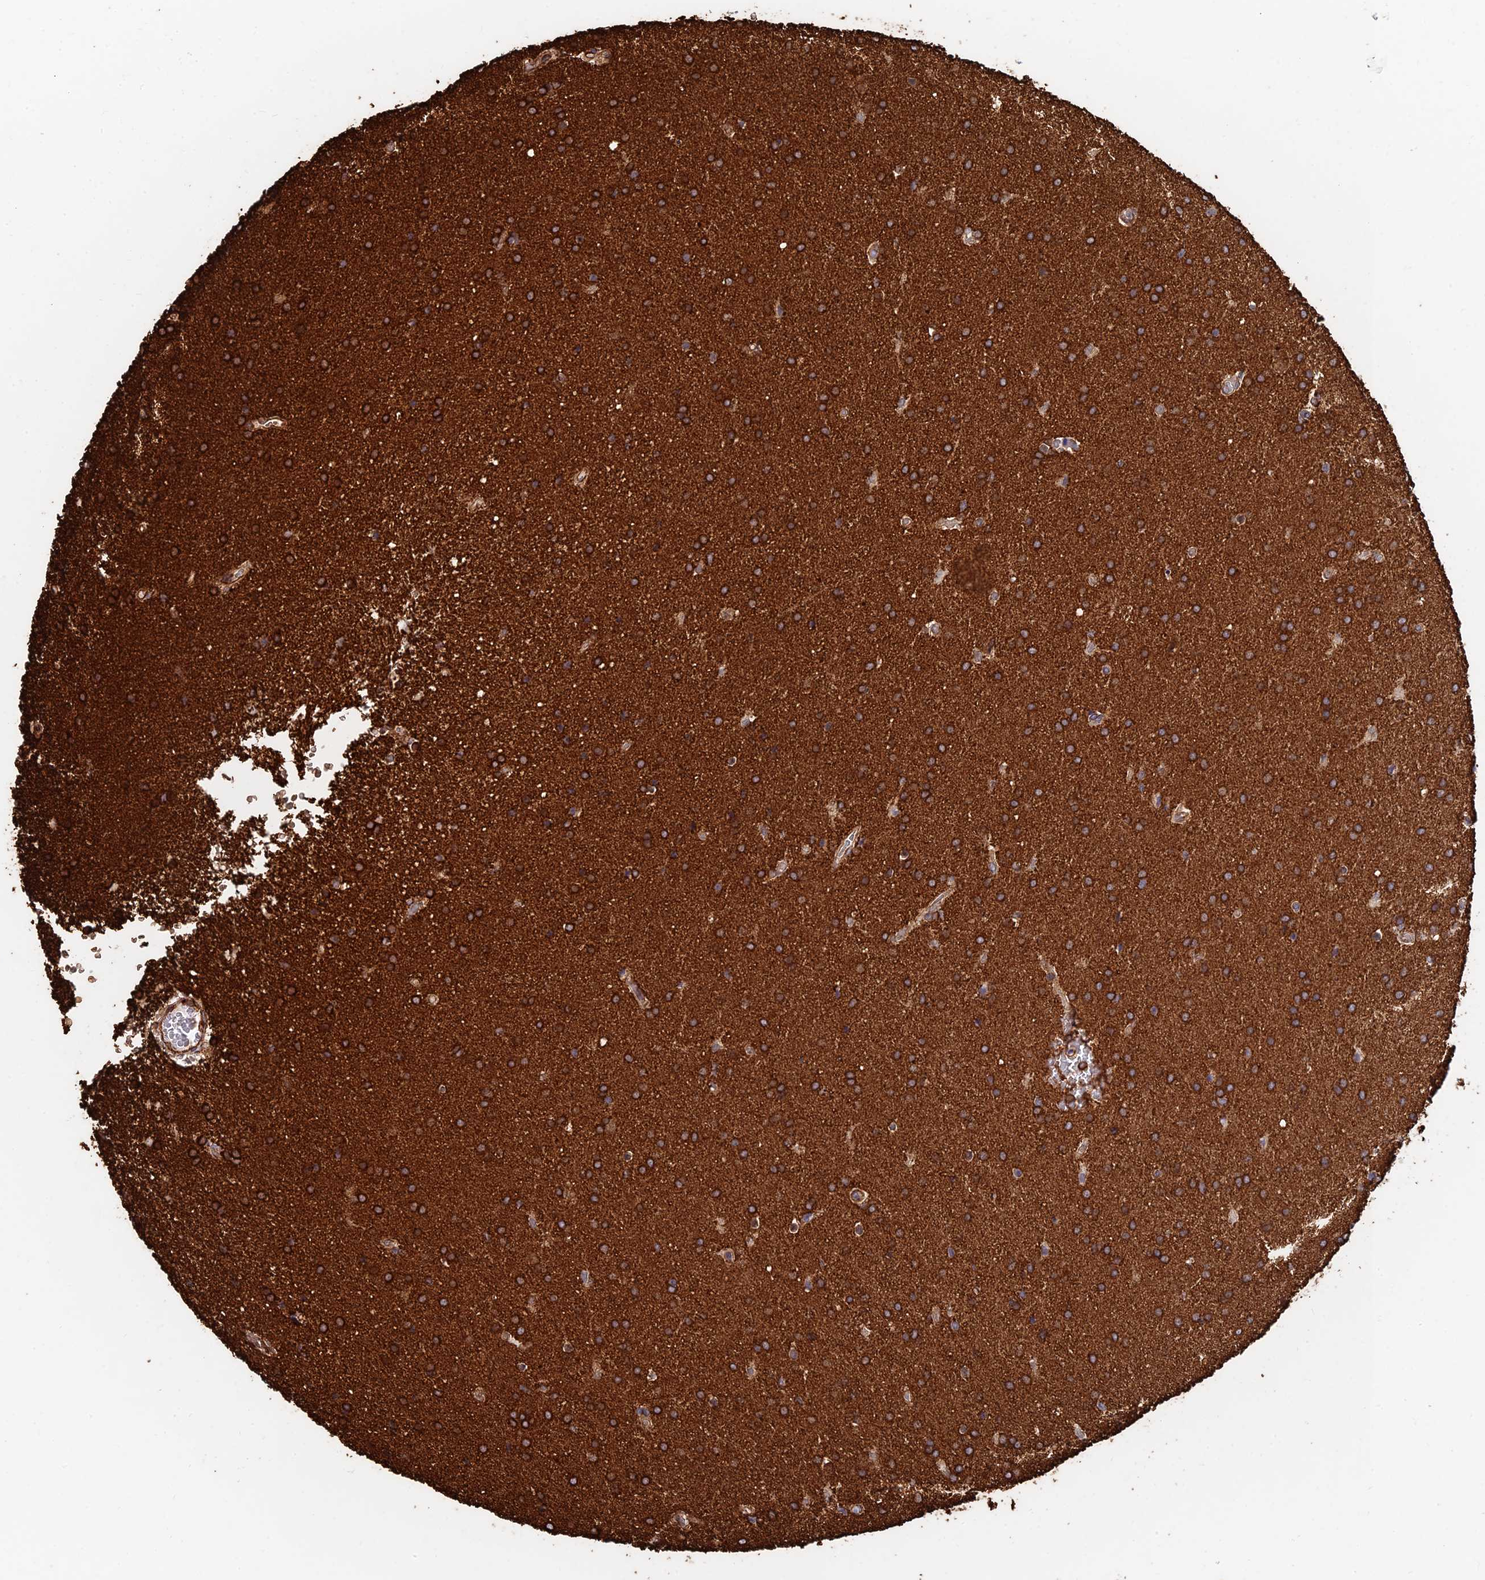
{"staining": {"intensity": "strong", "quantity": ">75%", "location": "cytoplasmic/membranous"}, "tissue": "glioma", "cell_type": "Tumor cells", "image_type": "cancer", "snomed": [{"axis": "morphology", "description": "Glioma, malignant, Low grade"}, {"axis": "topography", "description": "Brain"}], "caption": "Immunohistochemistry (DAB) staining of human malignant low-grade glioma displays strong cytoplasmic/membranous protein expression in approximately >75% of tumor cells.", "gene": "WBP11", "patient": {"sex": "female", "age": 32}}